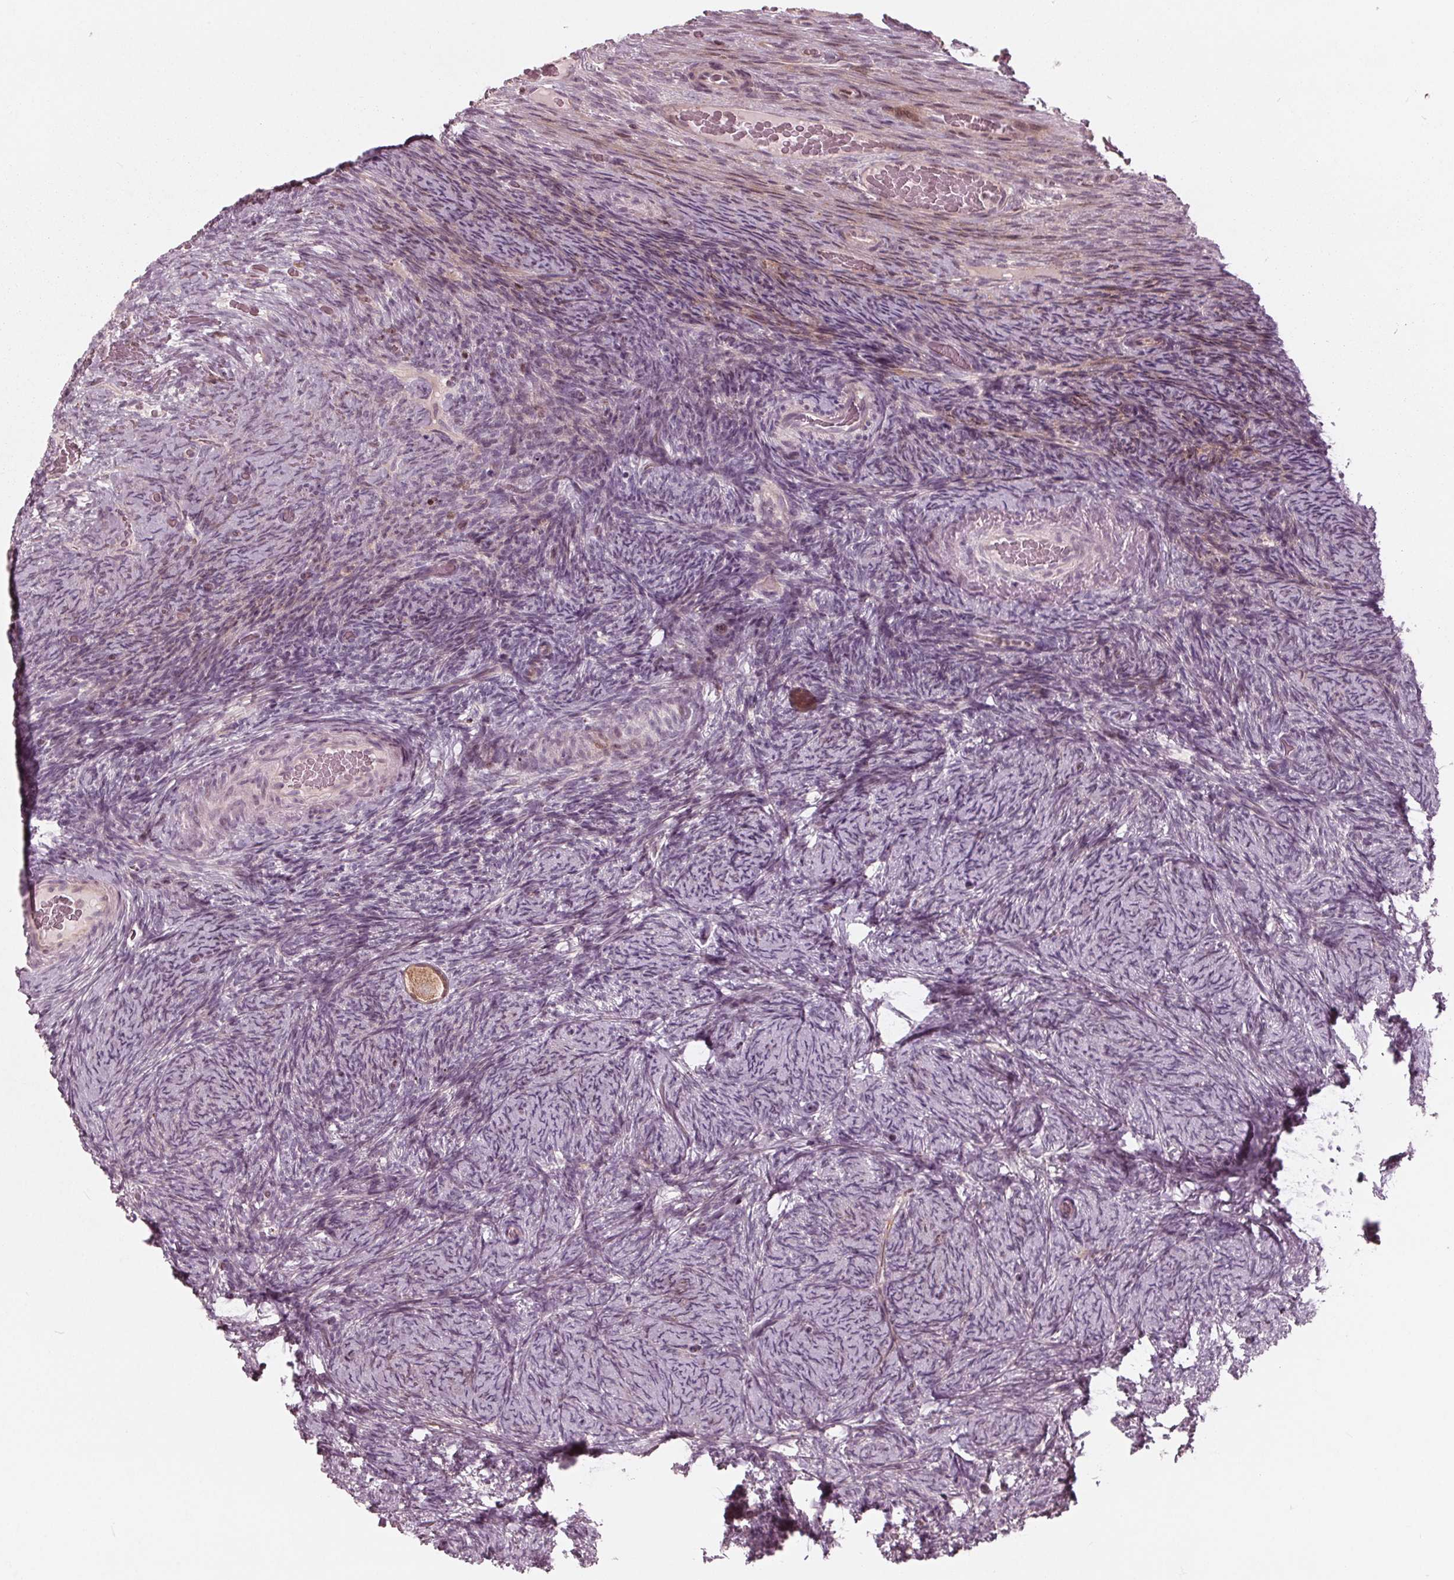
{"staining": {"intensity": "moderate", "quantity": ">75%", "location": "cytoplasmic/membranous"}, "tissue": "ovary", "cell_type": "Follicle cells", "image_type": "normal", "snomed": [{"axis": "morphology", "description": "Normal tissue, NOS"}, {"axis": "topography", "description": "Ovary"}], "caption": "Protein staining of benign ovary exhibits moderate cytoplasmic/membranous staining in approximately >75% of follicle cells.", "gene": "NUP210", "patient": {"sex": "female", "age": 34}}